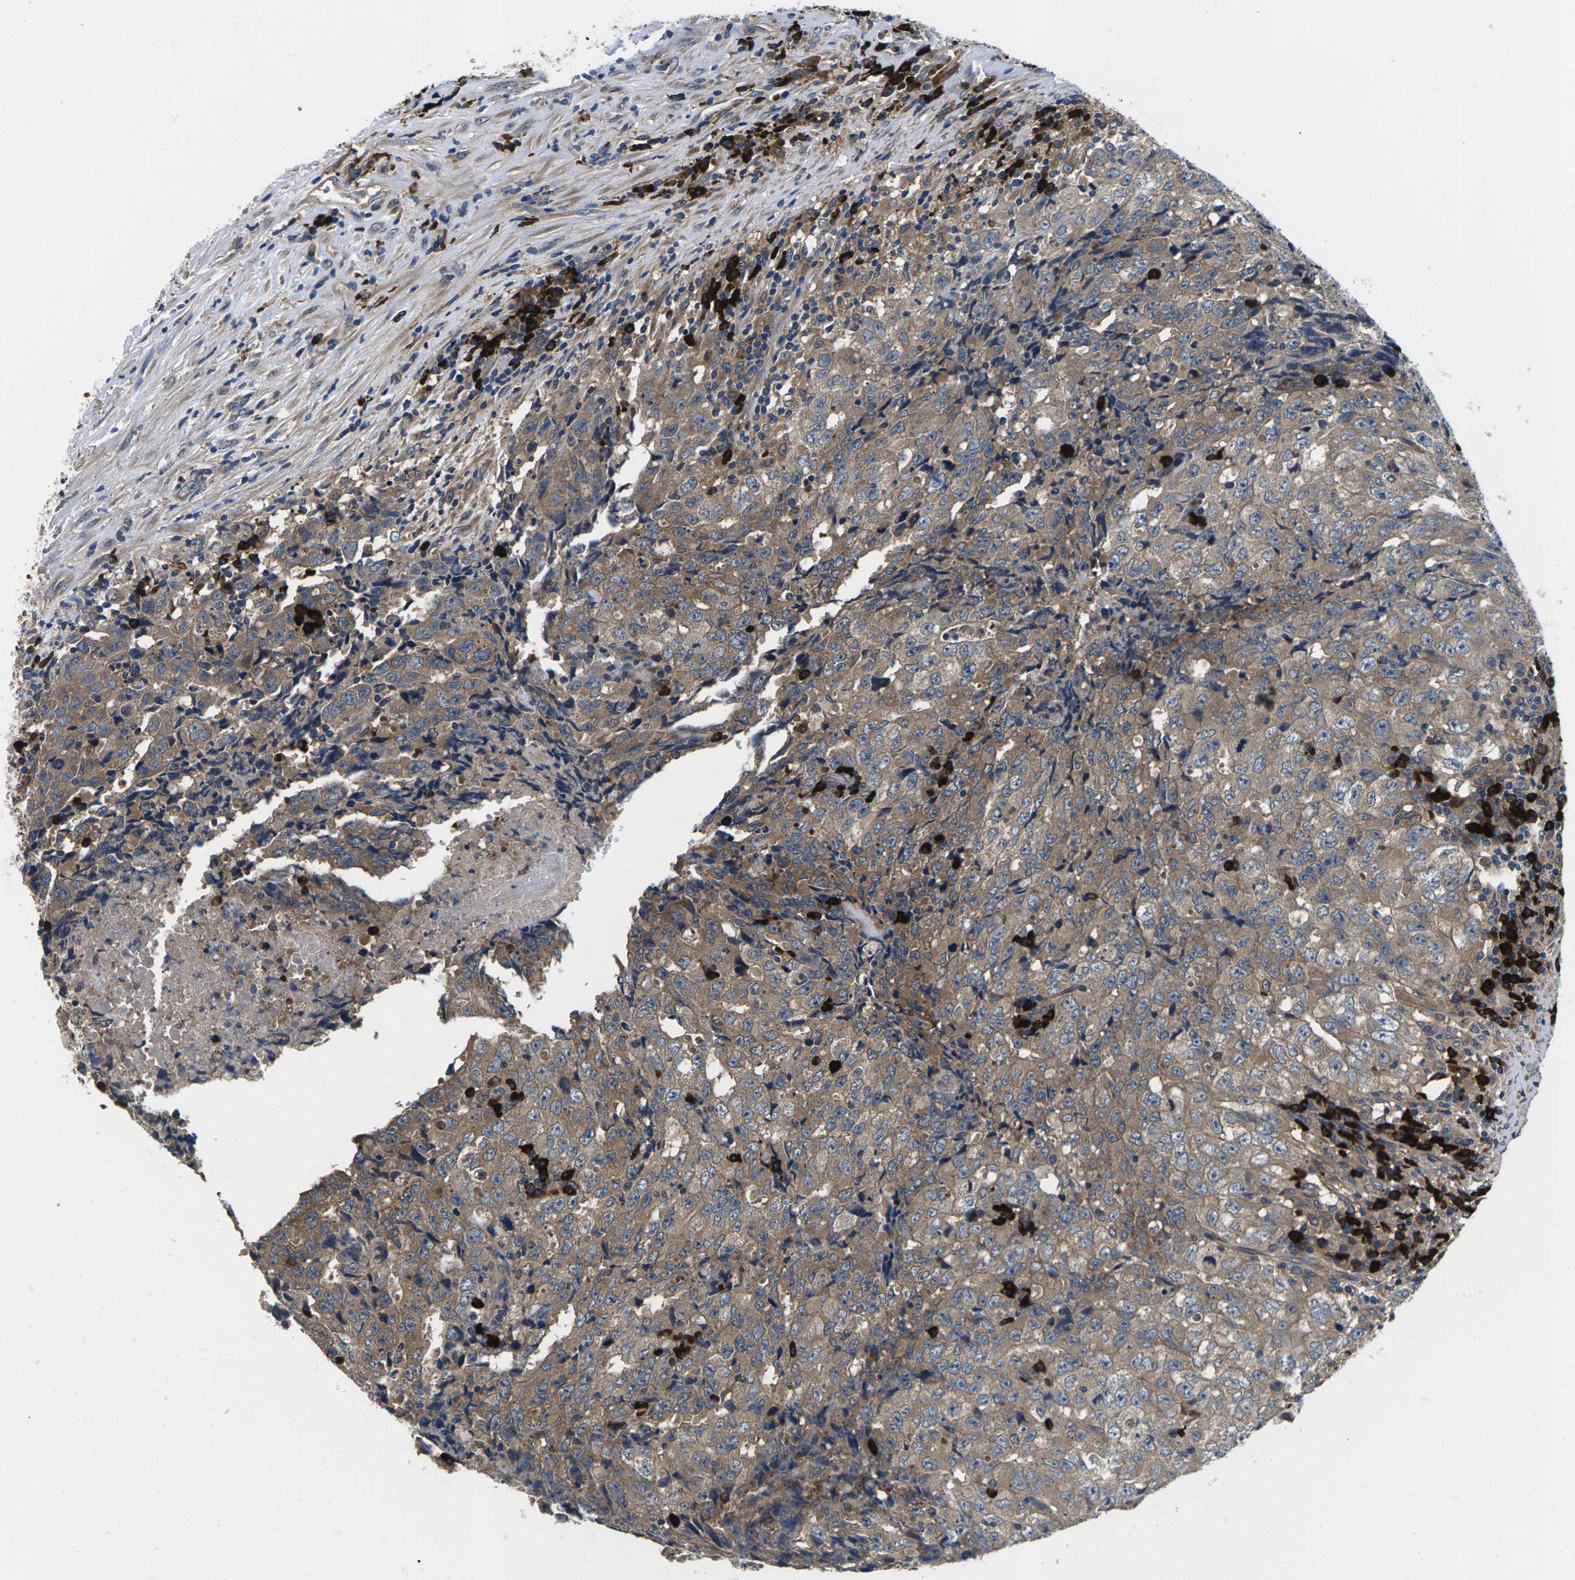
{"staining": {"intensity": "weak", "quantity": ">75%", "location": "cytoplasmic/membranous"}, "tissue": "testis cancer", "cell_type": "Tumor cells", "image_type": "cancer", "snomed": [{"axis": "morphology", "description": "Necrosis, NOS"}, {"axis": "morphology", "description": "Carcinoma, Embryonal, NOS"}, {"axis": "topography", "description": "Testis"}], "caption": "Tumor cells show low levels of weak cytoplasmic/membranous positivity in approximately >75% of cells in testis cancer. (IHC, brightfield microscopy, high magnification).", "gene": "PLCE1", "patient": {"sex": "male", "age": 19}}